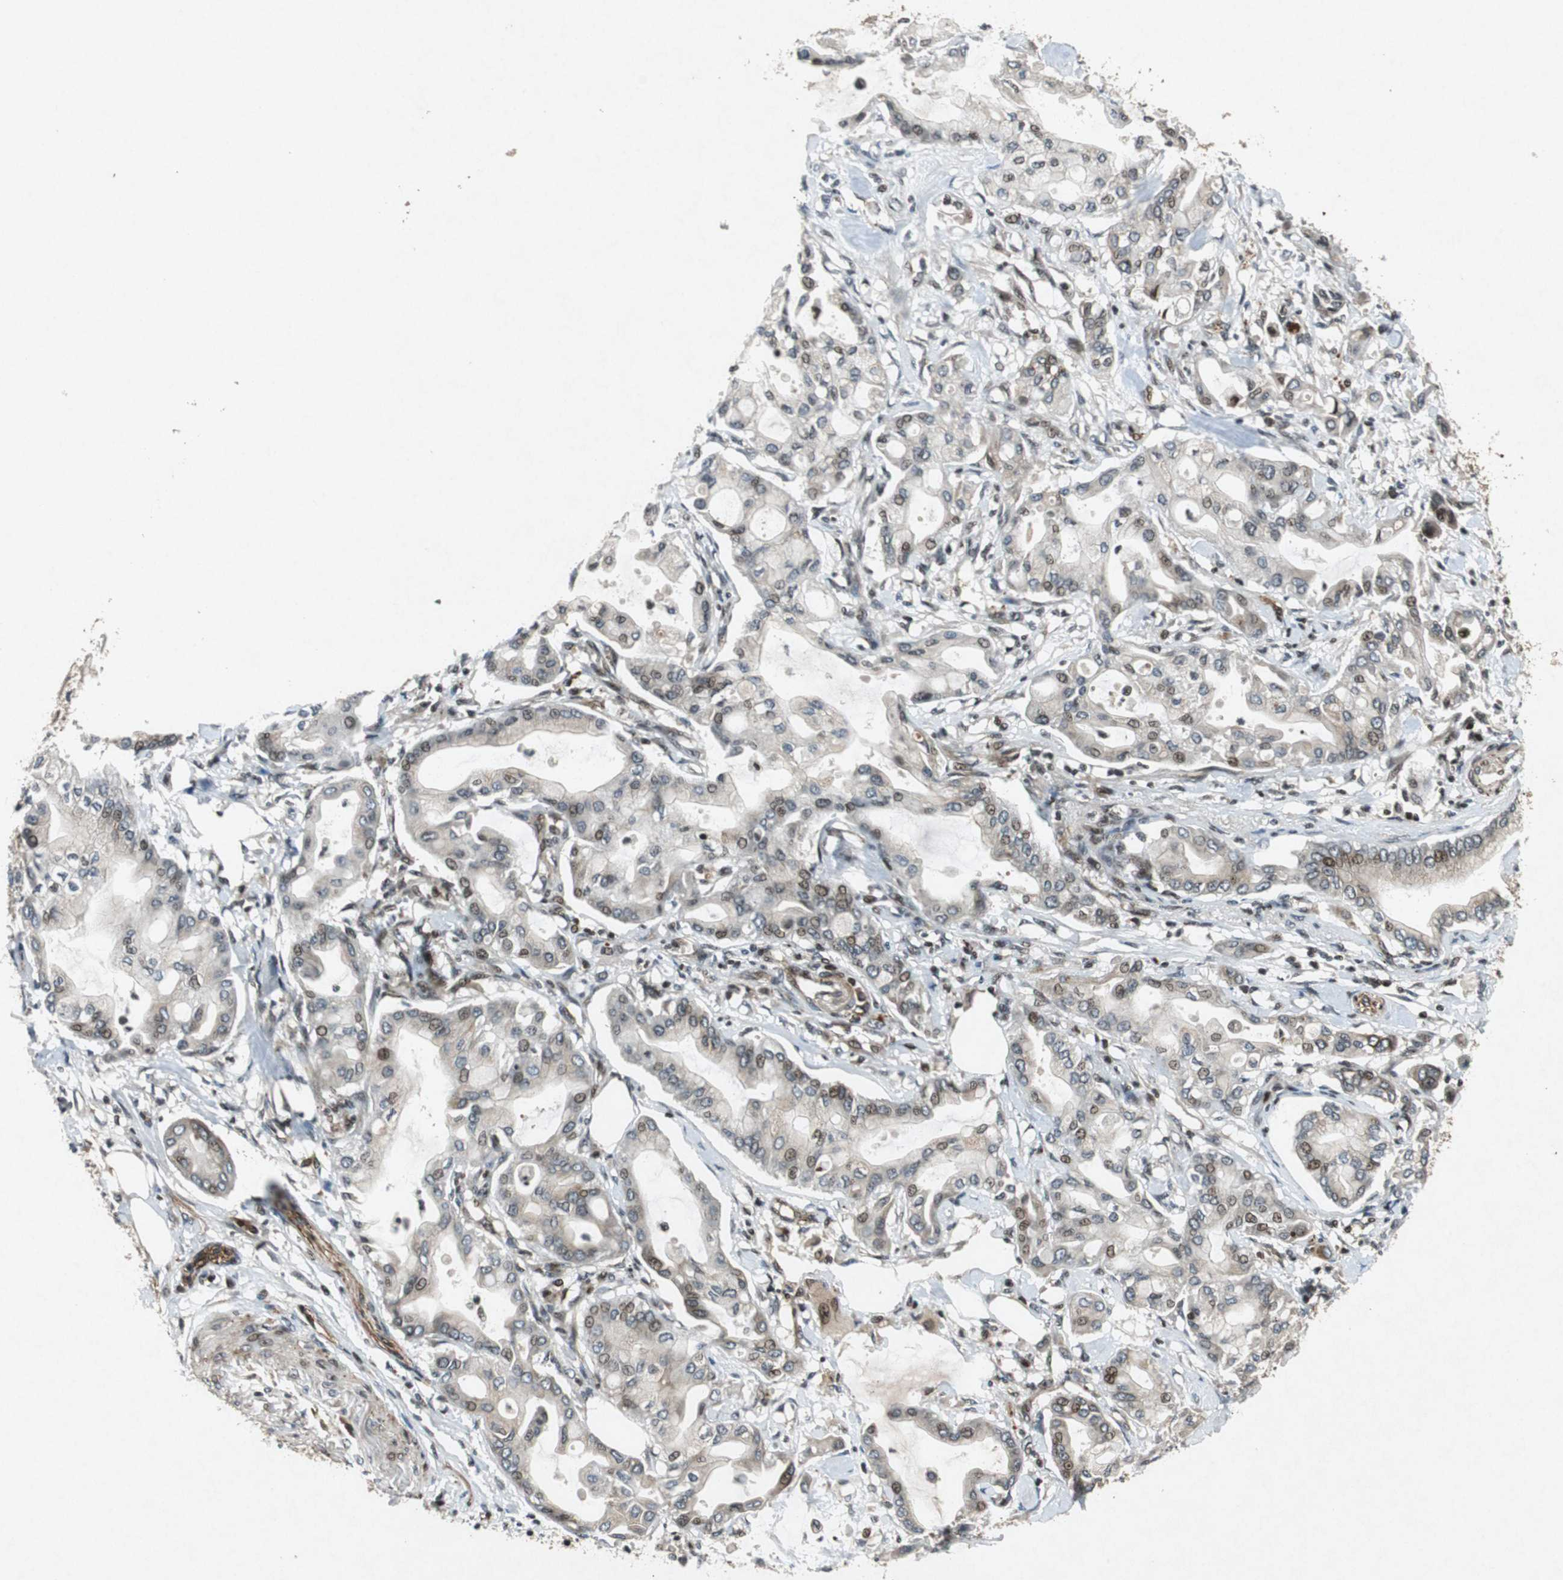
{"staining": {"intensity": "weak", "quantity": "25%-75%", "location": "cytoplasmic/membranous"}, "tissue": "pancreatic cancer", "cell_type": "Tumor cells", "image_type": "cancer", "snomed": [{"axis": "morphology", "description": "Adenocarcinoma, NOS"}, {"axis": "morphology", "description": "Adenocarcinoma, metastatic, NOS"}, {"axis": "topography", "description": "Lymph node"}, {"axis": "topography", "description": "Pancreas"}, {"axis": "topography", "description": "Duodenum"}], "caption": "DAB (3,3'-diaminobenzidine) immunohistochemical staining of adenocarcinoma (pancreatic) reveals weak cytoplasmic/membranous protein expression in about 25%-75% of tumor cells.", "gene": "TUBA4A", "patient": {"sex": "female", "age": 64}}